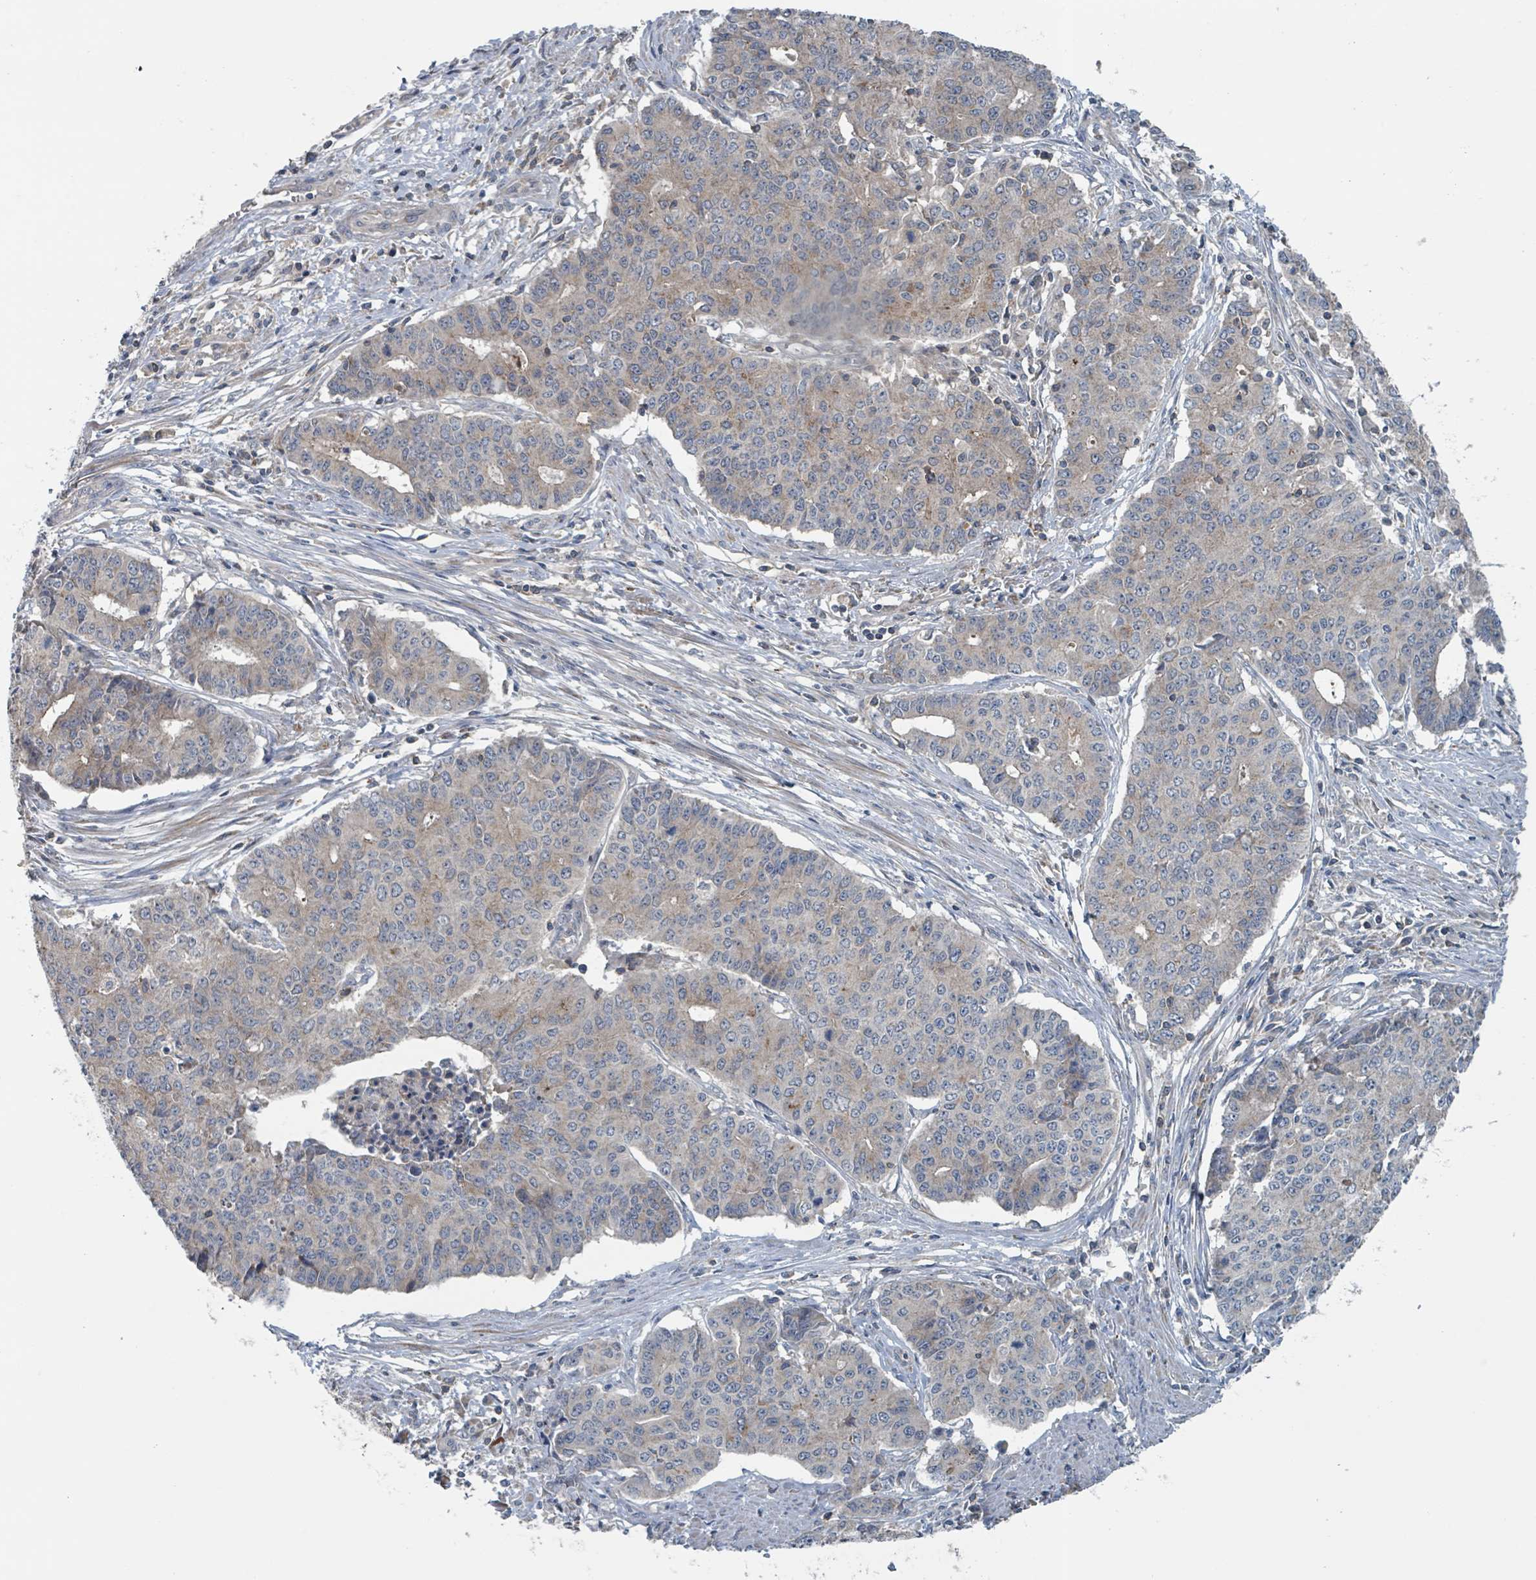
{"staining": {"intensity": "moderate", "quantity": "<25%", "location": "cytoplasmic/membranous"}, "tissue": "endometrial cancer", "cell_type": "Tumor cells", "image_type": "cancer", "snomed": [{"axis": "morphology", "description": "Adenocarcinoma, NOS"}, {"axis": "topography", "description": "Endometrium"}], "caption": "This is a micrograph of IHC staining of adenocarcinoma (endometrial), which shows moderate positivity in the cytoplasmic/membranous of tumor cells.", "gene": "ACBD4", "patient": {"sex": "female", "age": 59}}